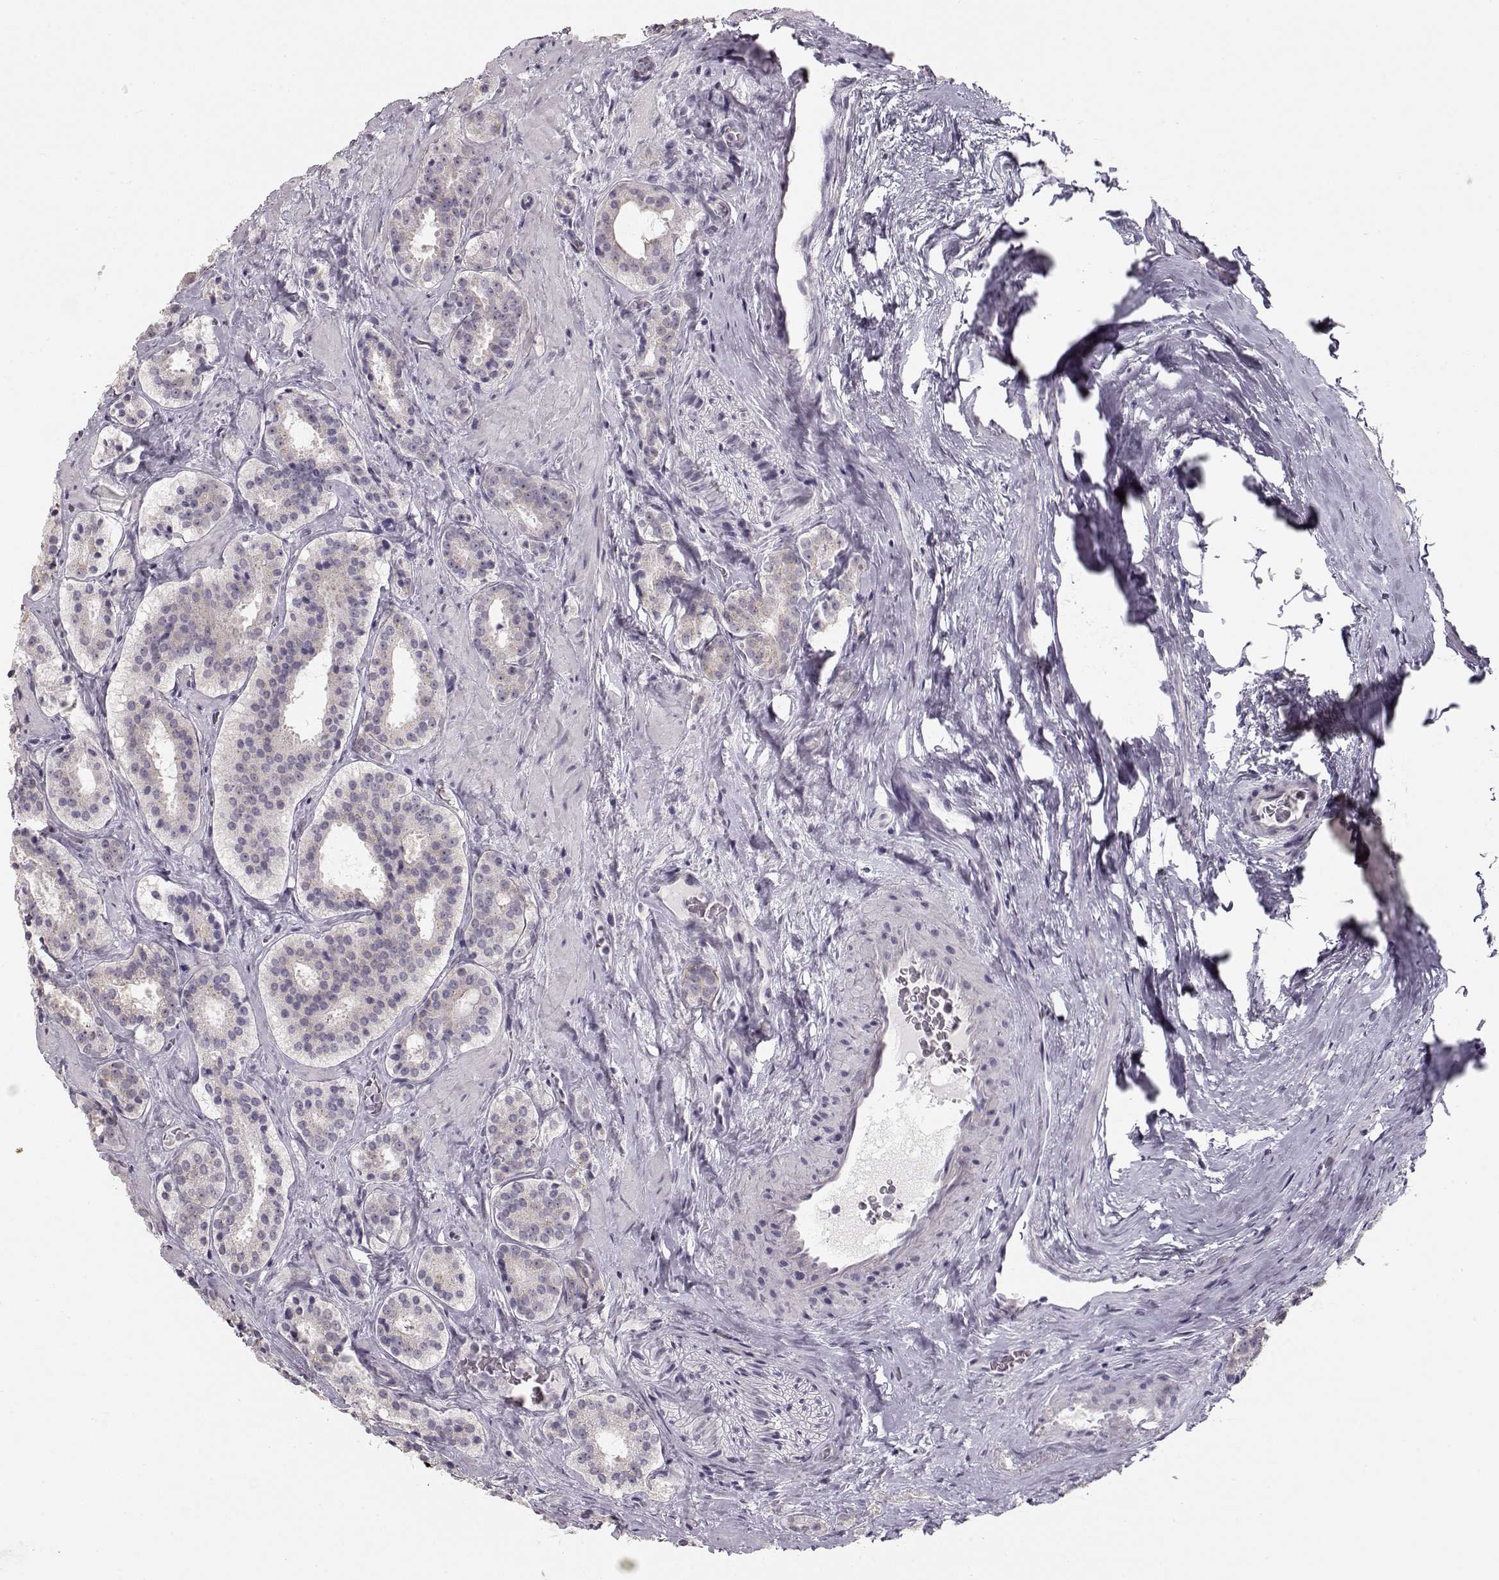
{"staining": {"intensity": "negative", "quantity": "none", "location": "none"}, "tissue": "prostate cancer", "cell_type": "Tumor cells", "image_type": "cancer", "snomed": [{"axis": "morphology", "description": "Adenocarcinoma, NOS"}, {"axis": "morphology", "description": "Adenocarcinoma, High grade"}, {"axis": "topography", "description": "Prostate"}], "caption": "IHC photomicrograph of prostate cancer (adenocarcinoma) stained for a protein (brown), which demonstrates no positivity in tumor cells.", "gene": "FAM205A", "patient": {"sex": "male", "age": 62}}